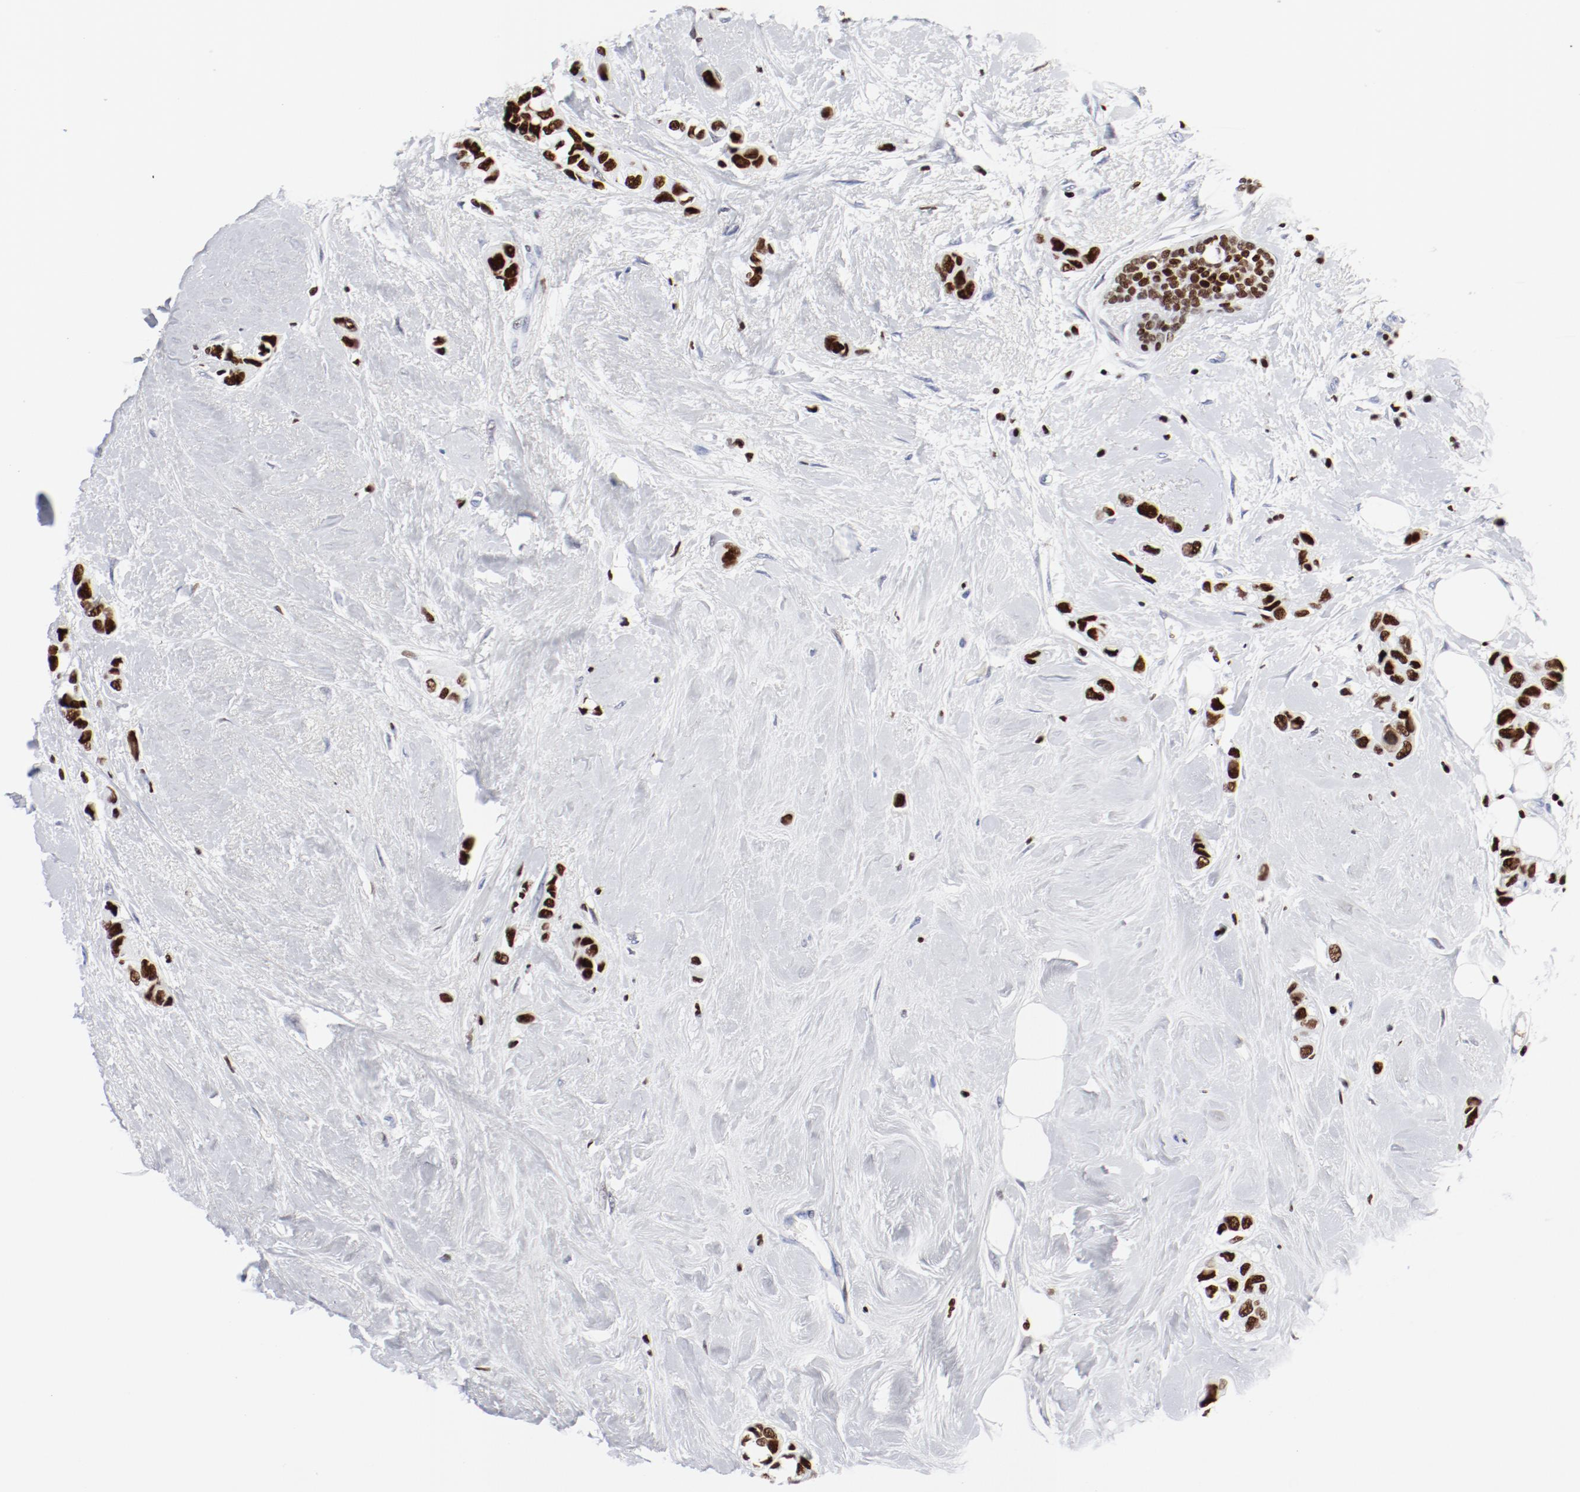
{"staining": {"intensity": "strong", "quantity": ">75%", "location": "nuclear"}, "tissue": "breast cancer", "cell_type": "Tumor cells", "image_type": "cancer", "snomed": [{"axis": "morphology", "description": "Duct carcinoma"}, {"axis": "topography", "description": "Breast"}], "caption": "Breast cancer stained with DAB (3,3'-diaminobenzidine) immunohistochemistry (IHC) demonstrates high levels of strong nuclear staining in approximately >75% of tumor cells.", "gene": "SMARCC2", "patient": {"sex": "female", "age": 51}}